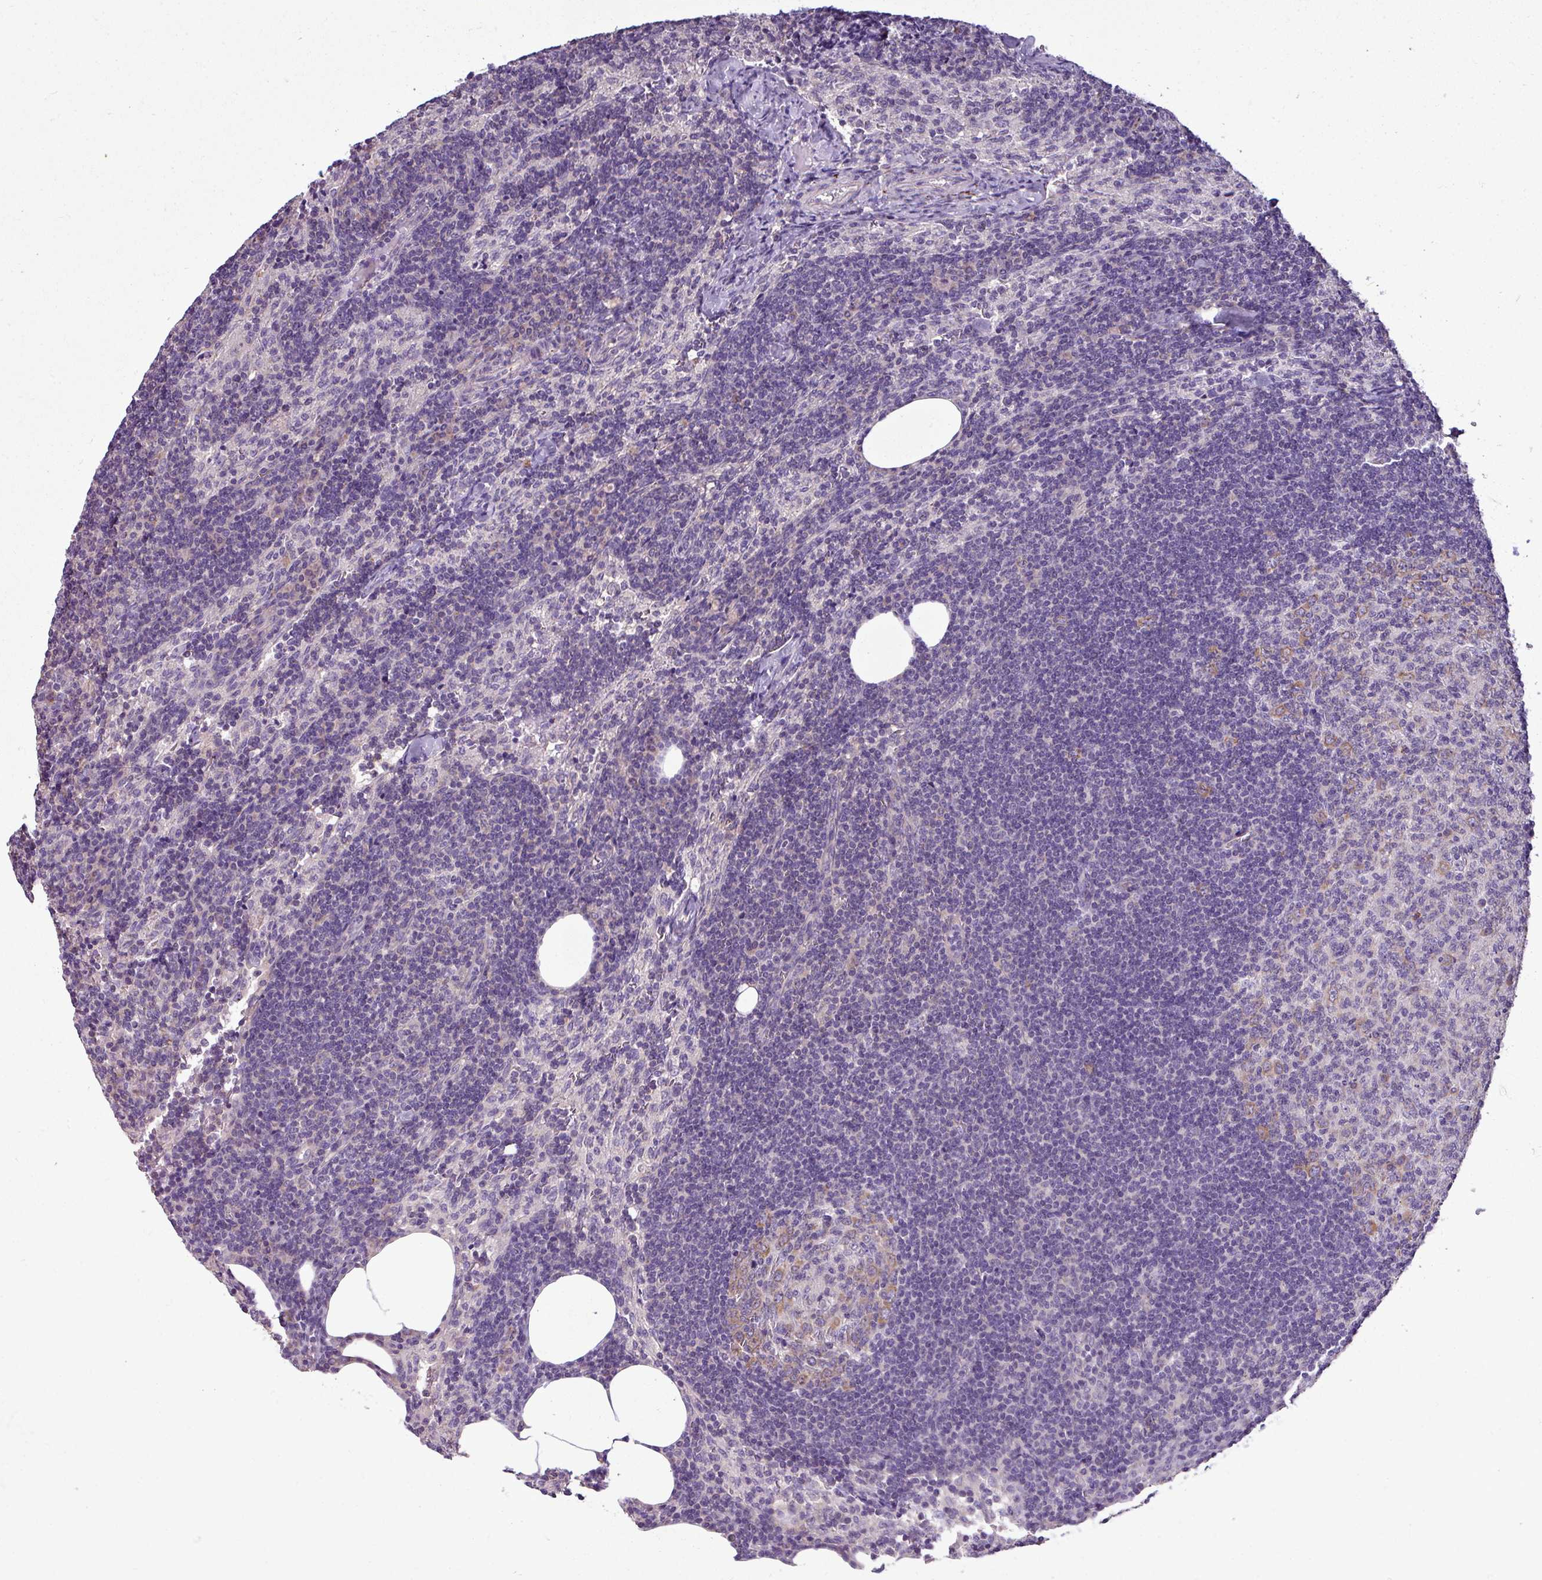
{"staining": {"intensity": "moderate", "quantity": "25%-75%", "location": "cytoplasmic/membranous"}, "tissue": "lymph node", "cell_type": "Germinal center cells", "image_type": "normal", "snomed": [{"axis": "morphology", "description": "Normal tissue, NOS"}, {"axis": "topography", "description": "Lymph node"}], "caption": "High-magnification brightfield microscopy of unremarkable lymph node stained with DAB (brown) and counterstained with hematoxylin (blue). germinal center cells exhibit moderate cytoplasmic/membranous staining is identified in about25%-75% of cells. The protein is shown in brown color, while the nuclei are stained blue.", "gene": "AGAP4", "patient": {"sex": "female", "age": 52}}